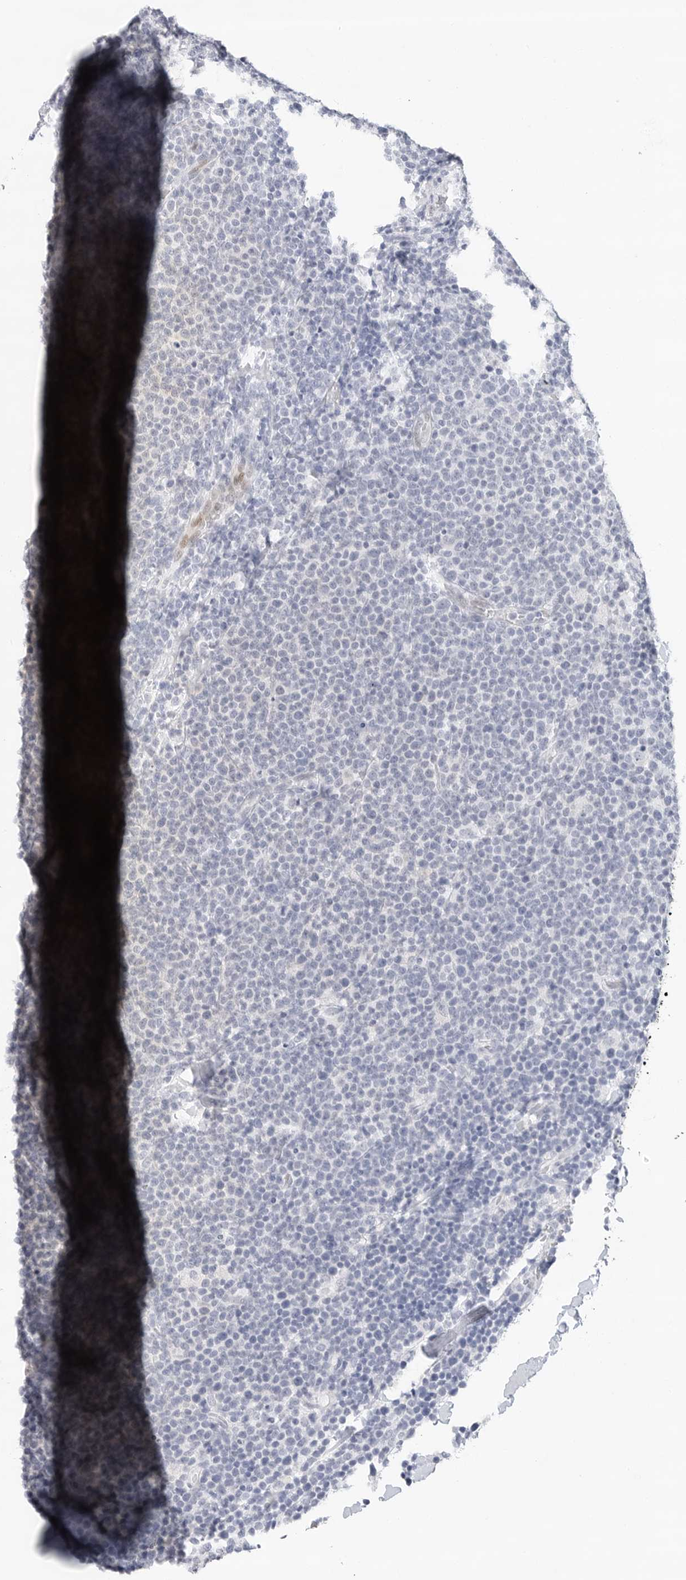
{"staining": {"intensity": "negative", "quantity": "none", "location": "none"}, "tissue": "lymphoma", "cell_type": "Tumor cells", "image_type": "cancer", "snomed": [{"axis": "morphology", "description": "Malignant lymphoma, non-Hodgkin's type, High grade"}, {"axis": "topography", "description": "Lymph node"}], "caption": "Tumor cells are negative for protein expression in human lymphoma. (Brightfield microscopy of DAB (3,3'-diaminobenzidine) immunohistochemistry at high magnification).", "gene": "SLC19A1", "patient": {"sex": "male", "age": 61}}